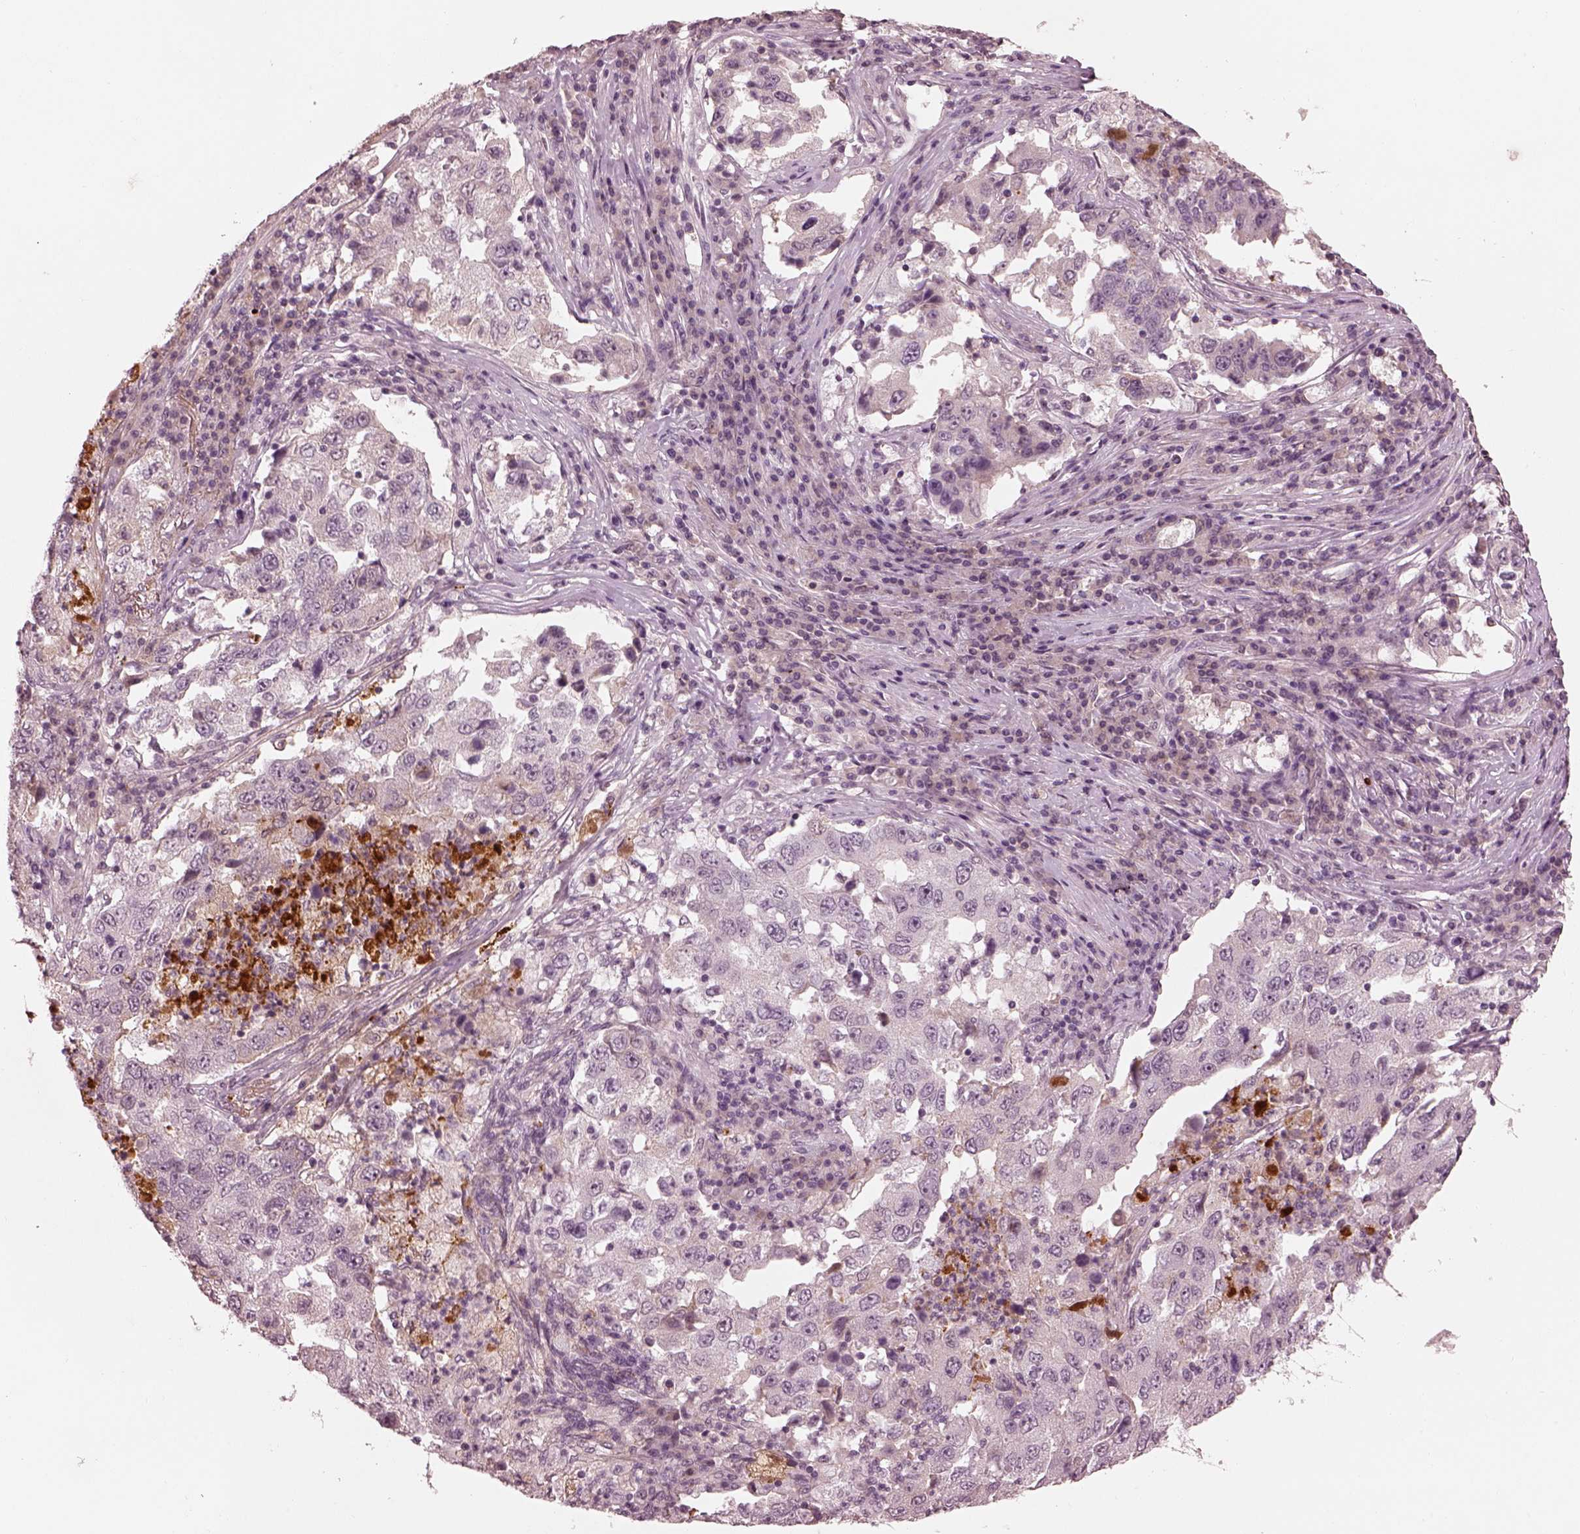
{"staining": {"intensity": "negative", "quantity": "none", "location": "none"}, "tissue": "lung cancer", "cell_type": "Tumor cells", "image_type": "cancer", "snomed": [{"axis": "morphology", "description": "Adenocarcinoma, NOS"}, {"axis": "topography", "description": "Lung"}], "caption": "Adenocarcinoma (lung) stained for a protein using IHC displays no expression tumor cells.", "gene": "KCNA2", "patient": {"sex": "male", "age": 73}}